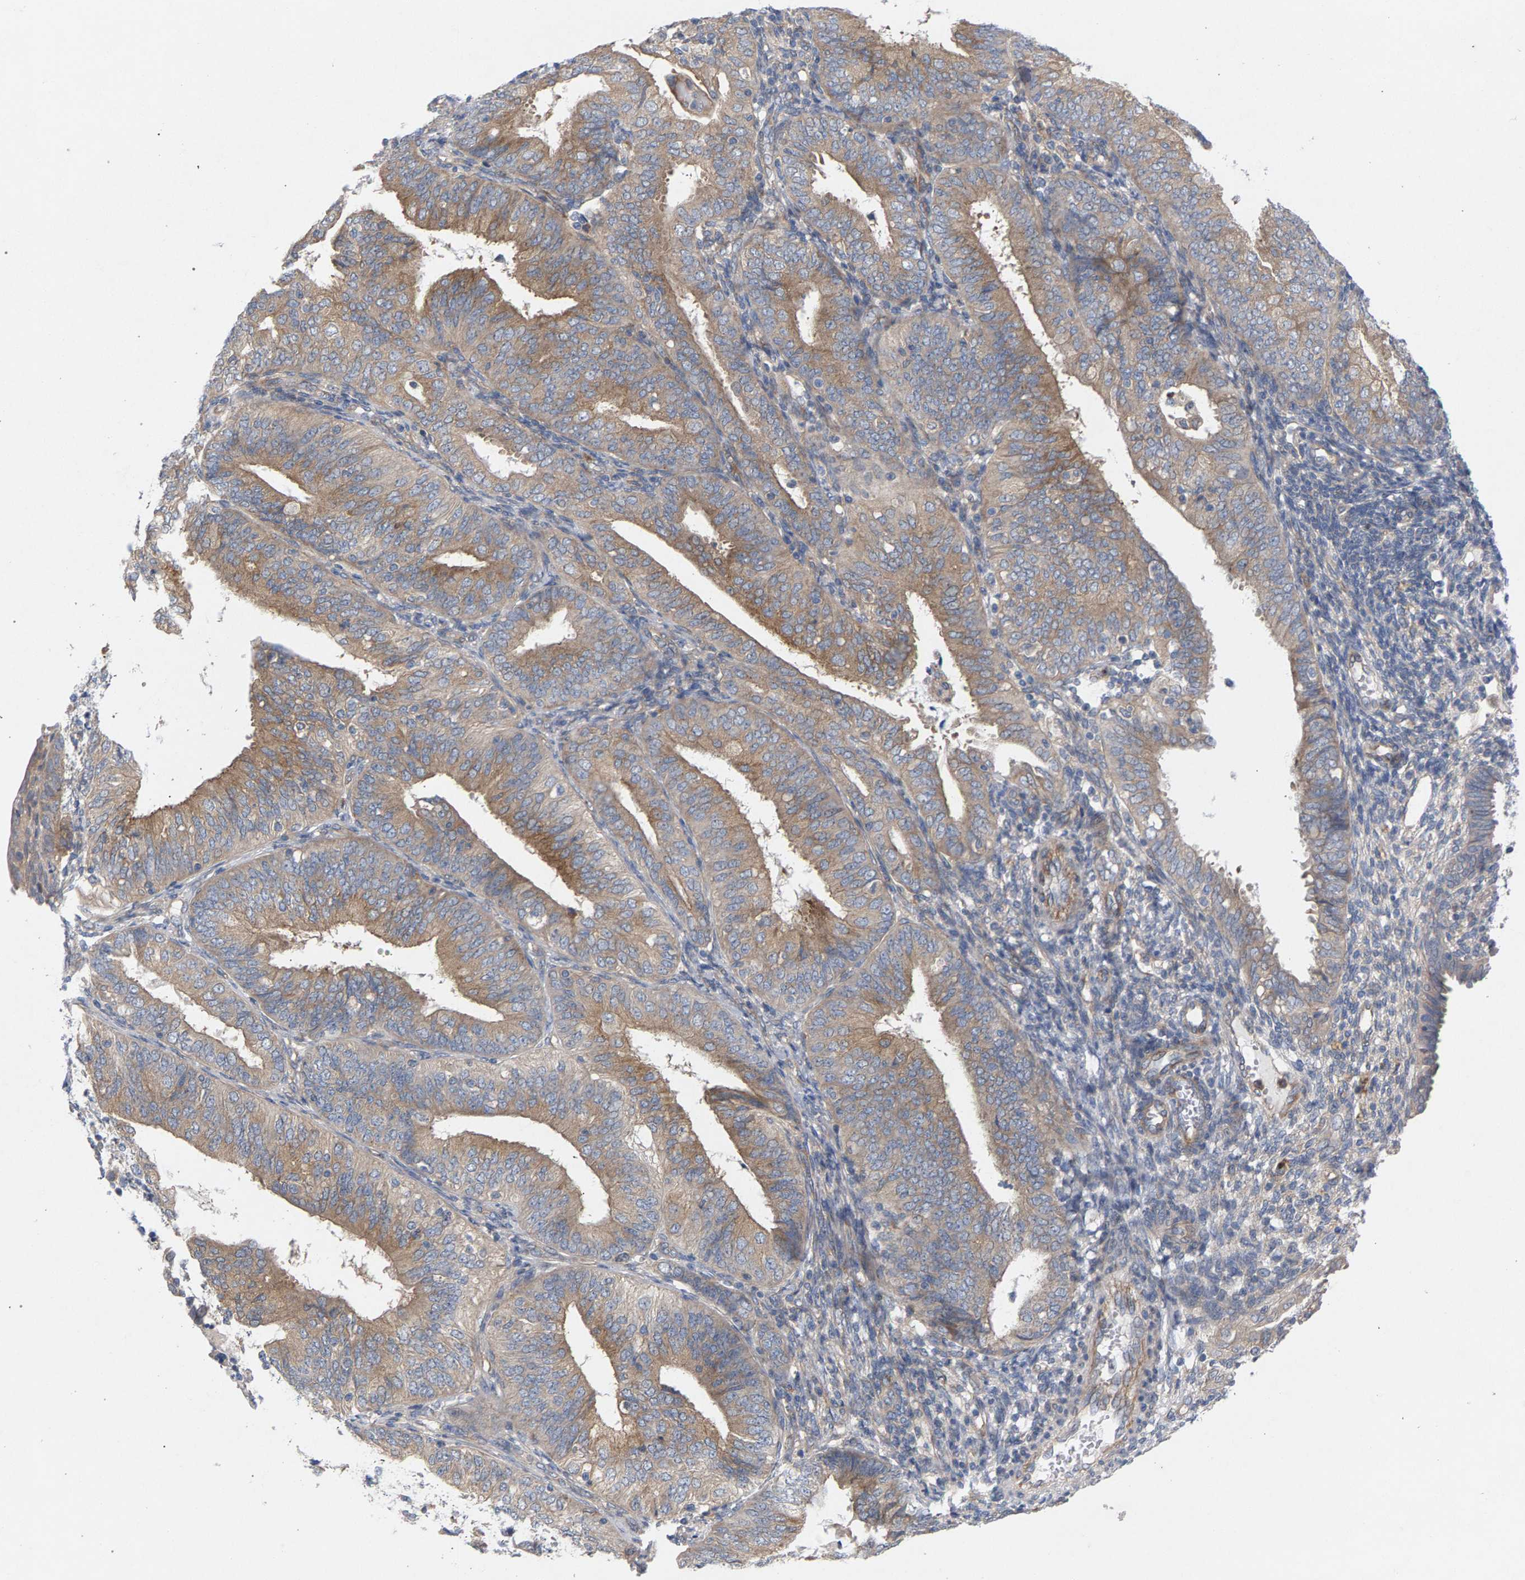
{"staining": {"intensity": "moderate", "quantity": ">75%", "location": "cytoplasmic/membranous"}, "tissue": "endometrial cancer", "cell_type": "Tumor cells", "image_type": "cancer", "snomed": [{"axis": "morphology", "description": "Adenocarcinoma, NOS"}, {"axis": "topography", "description": "Endometrium"}], "caption": "Immunohistochemical staining of endometrial cancer displays medium levels of moderate cytoplasmic/membranous protein staining in approximately >75% of tumor cells. Ihc stains the protein in brown and the nuclei are stained blue.", "gene": "MAMDC2", "patient": {"sex": "female", "age": 58}}